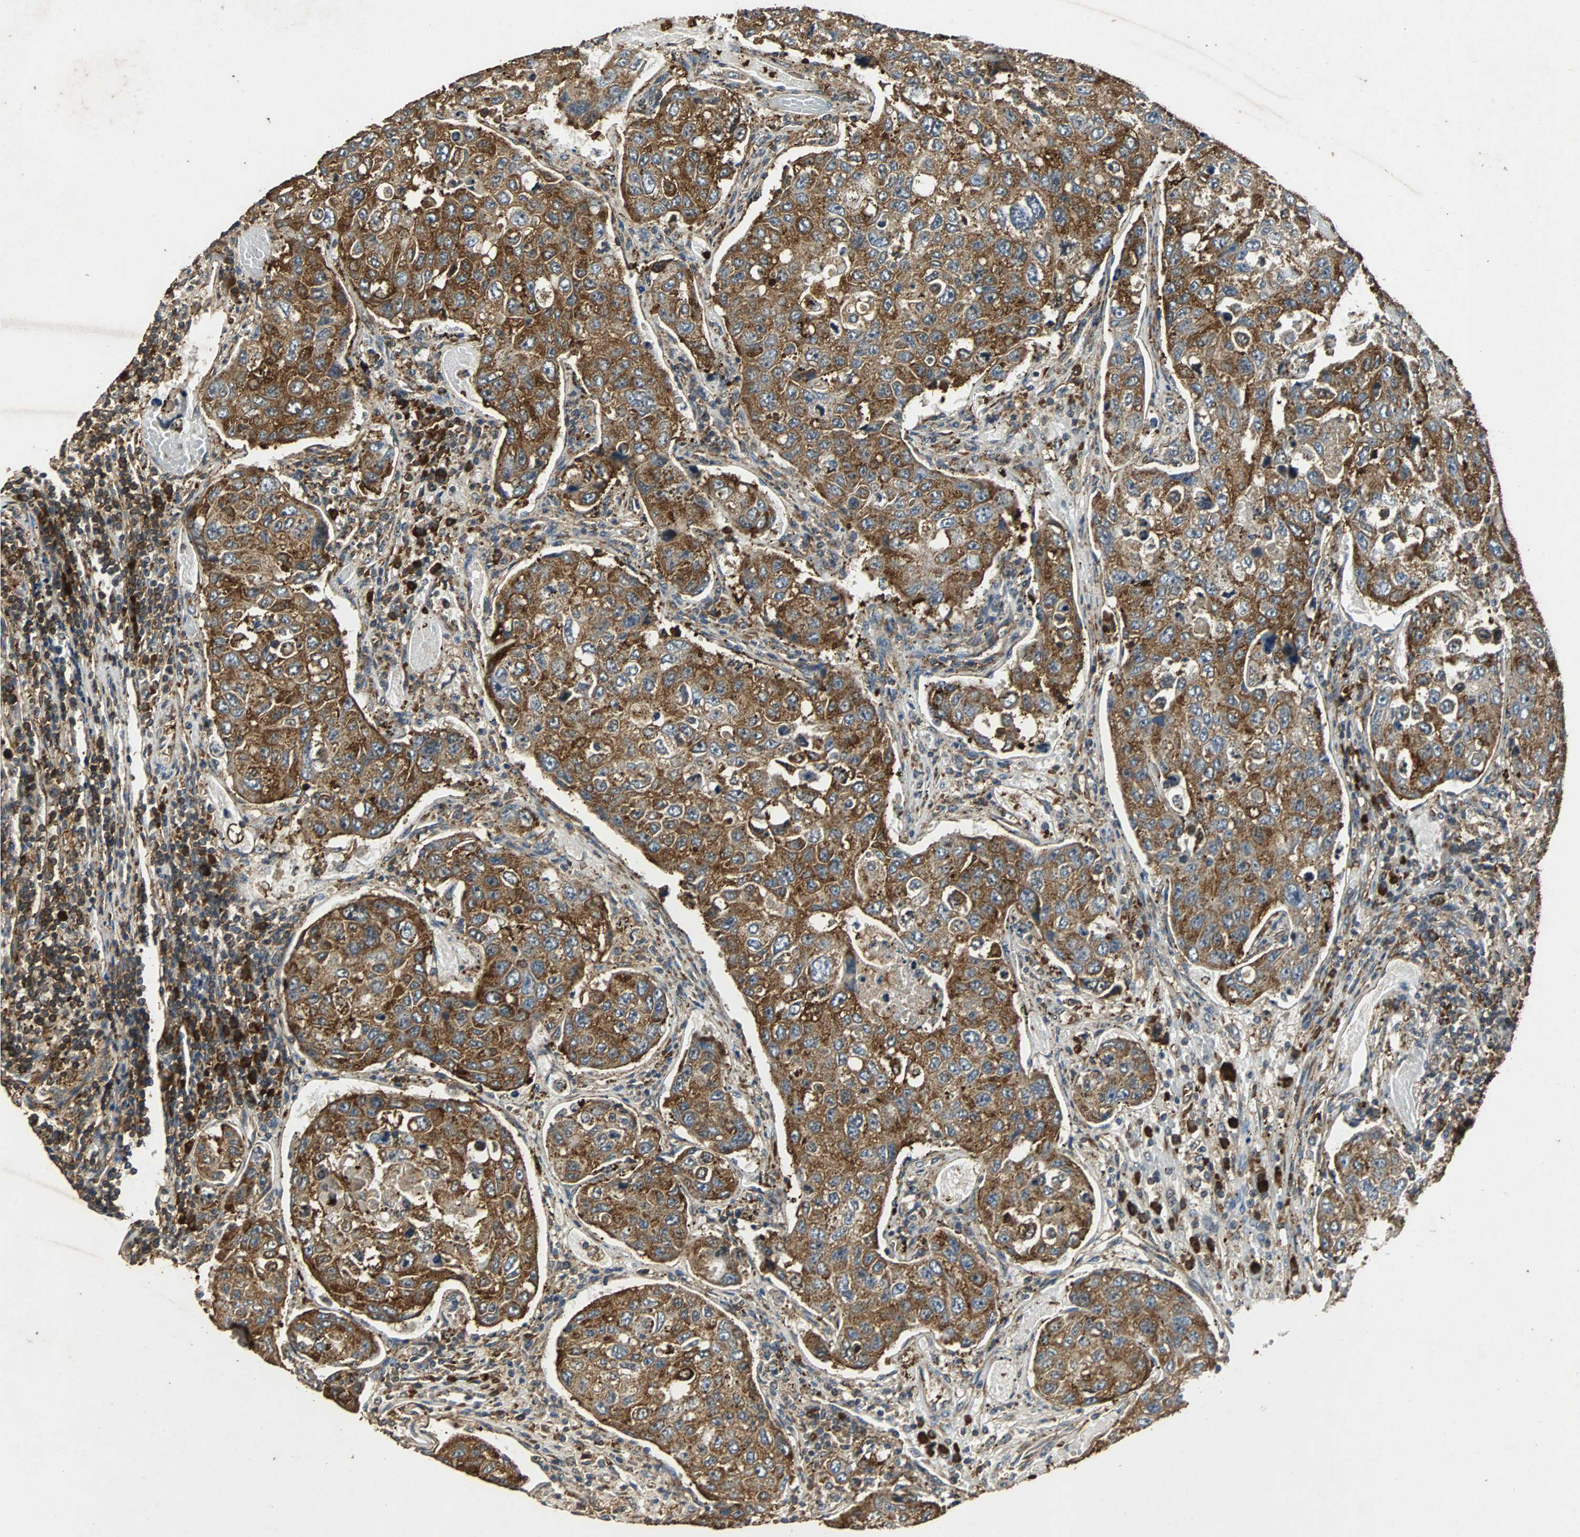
{"staining": {"intensity": "strong", "quantity": ">75%", "location": "cytoplasmic/membranous"}, "tissue": "urothelial cancer", "cell_type": "Tumor cells", "image_type": "cancer", "snomed": [{"axis": "morphology", "description": "Urothelial carcinoma, High grade"}, {"axis": "topography", "description": "Lymph node"}, {"axis": "topography", "description": "Urinary bladder"}], "caption": "Tumor cells reveal high levels of strong cytoplasmic/membranous staining in approximately >75% of cells in human high-grade urothelial carcinoma.", "gene": "NAA10", "patient": {"sex": "male", "age": 51}}